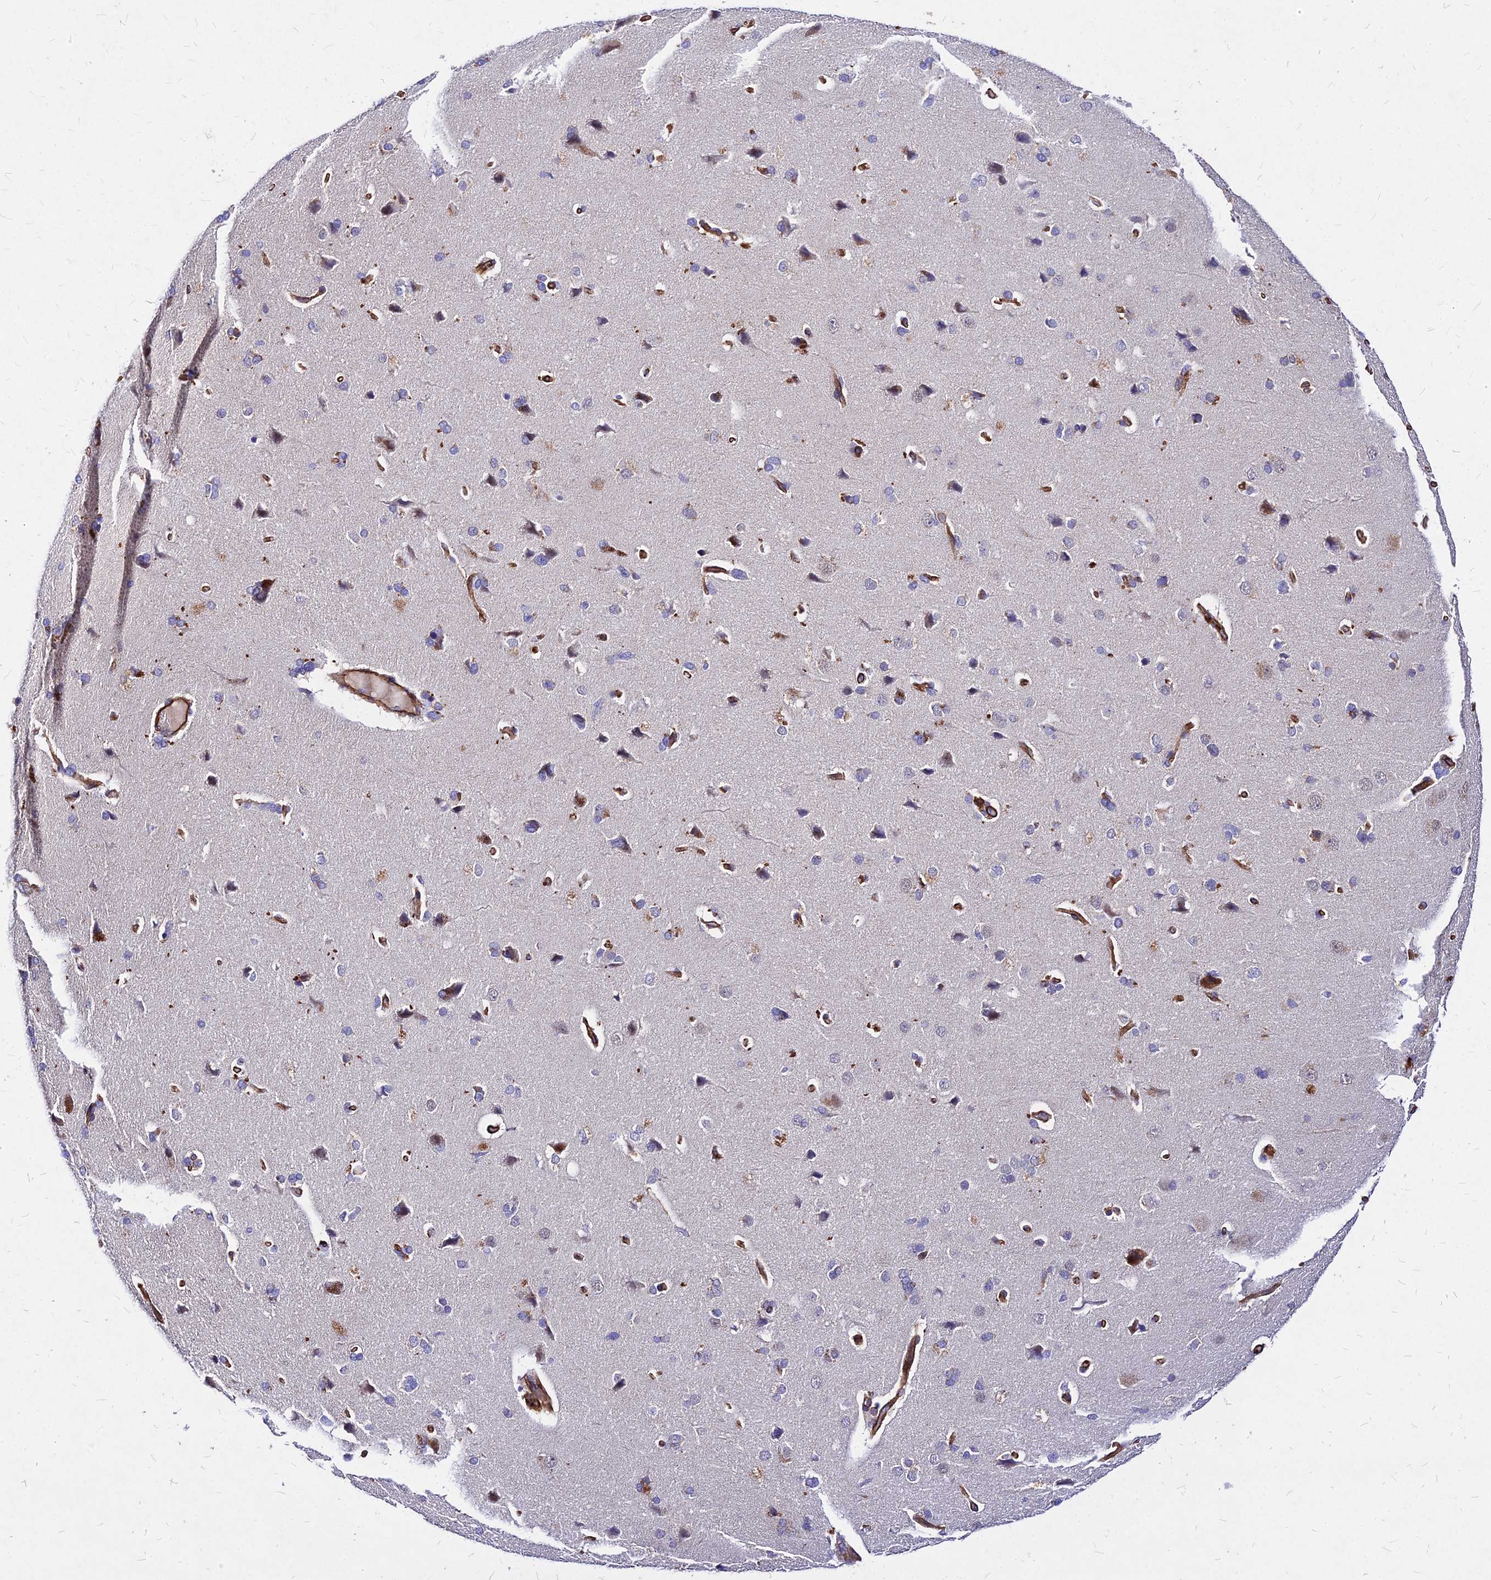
{"staining": {"intensity": "strong", "quantity": ">75%", "location": "cytoplasmic/membranous"}, "tissue": "cerebral cortex", "cell_type": "Endothelial cells", "image_type": "normal", "snomed": [{"axis": "morphology", "description": "Normal tissue, NOS"}, {"axis": "topography", "description": "Cerebral cortex"}], "caption": "Benign cerebral cortex shows strong cytoplasmic/membranous expression in approximately >75% of endothelial cells.", "gene": "EFCC1", "patient": {"sex": "male", "age": 62}}